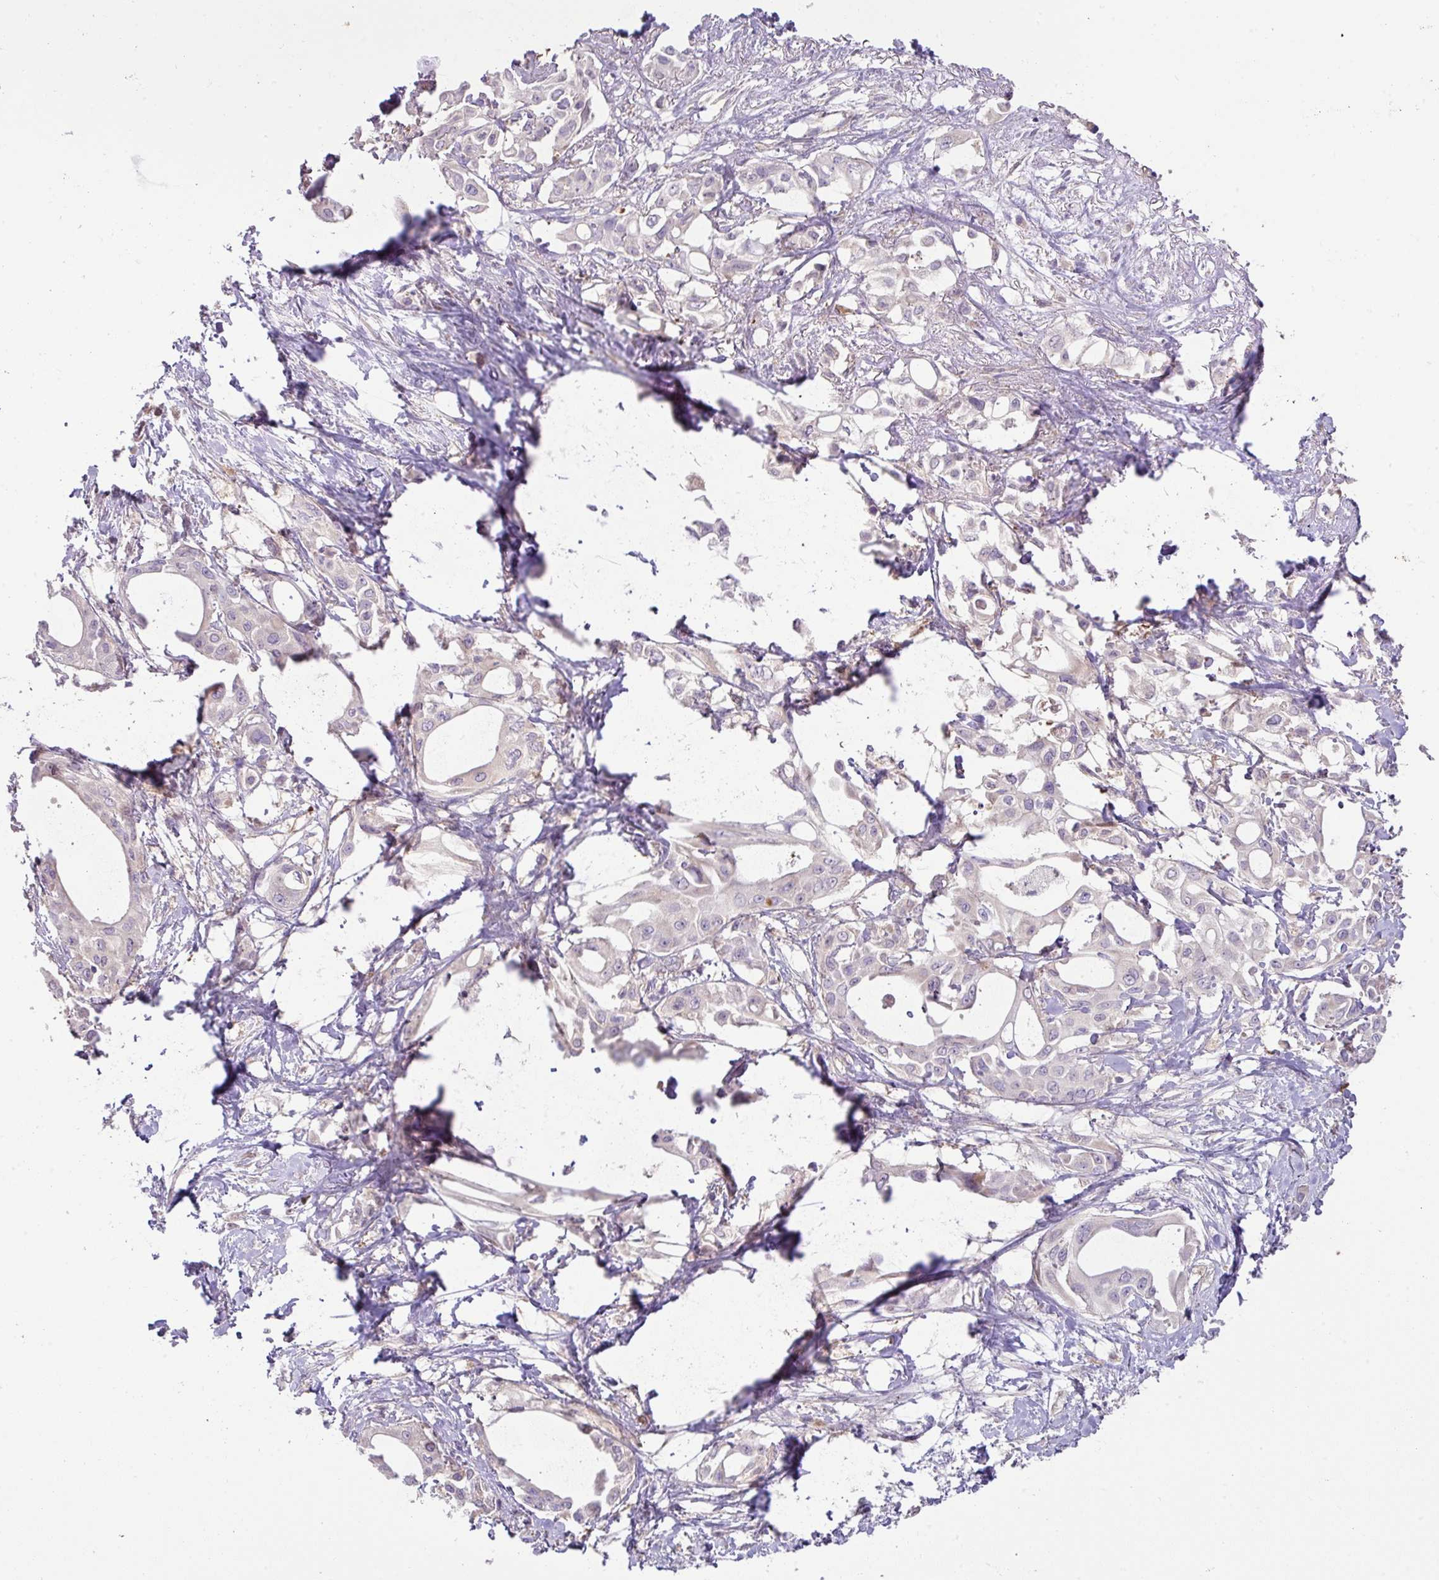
{"staining": {"intensity": "negative", "quantity": "none", "location": "none"}, "tissue": "pancreatic cancer", "cell_type": "Tumor cells", "image_type": "cancer", "snomed": [{"axis": "morphology", "description": "Adenocarcinoma, NOS"}, {"axis": "topography", "description": "Pancreas"}], "caption": "Adenocarcinoma (pancreatic) was stained to show a protein in brown. There is no significant positivity in tumor cells. (DAB IHC with hematoxylin counter stain).", "gene": "HOXC13", "patient": {"sex": "female", "age": 68}}